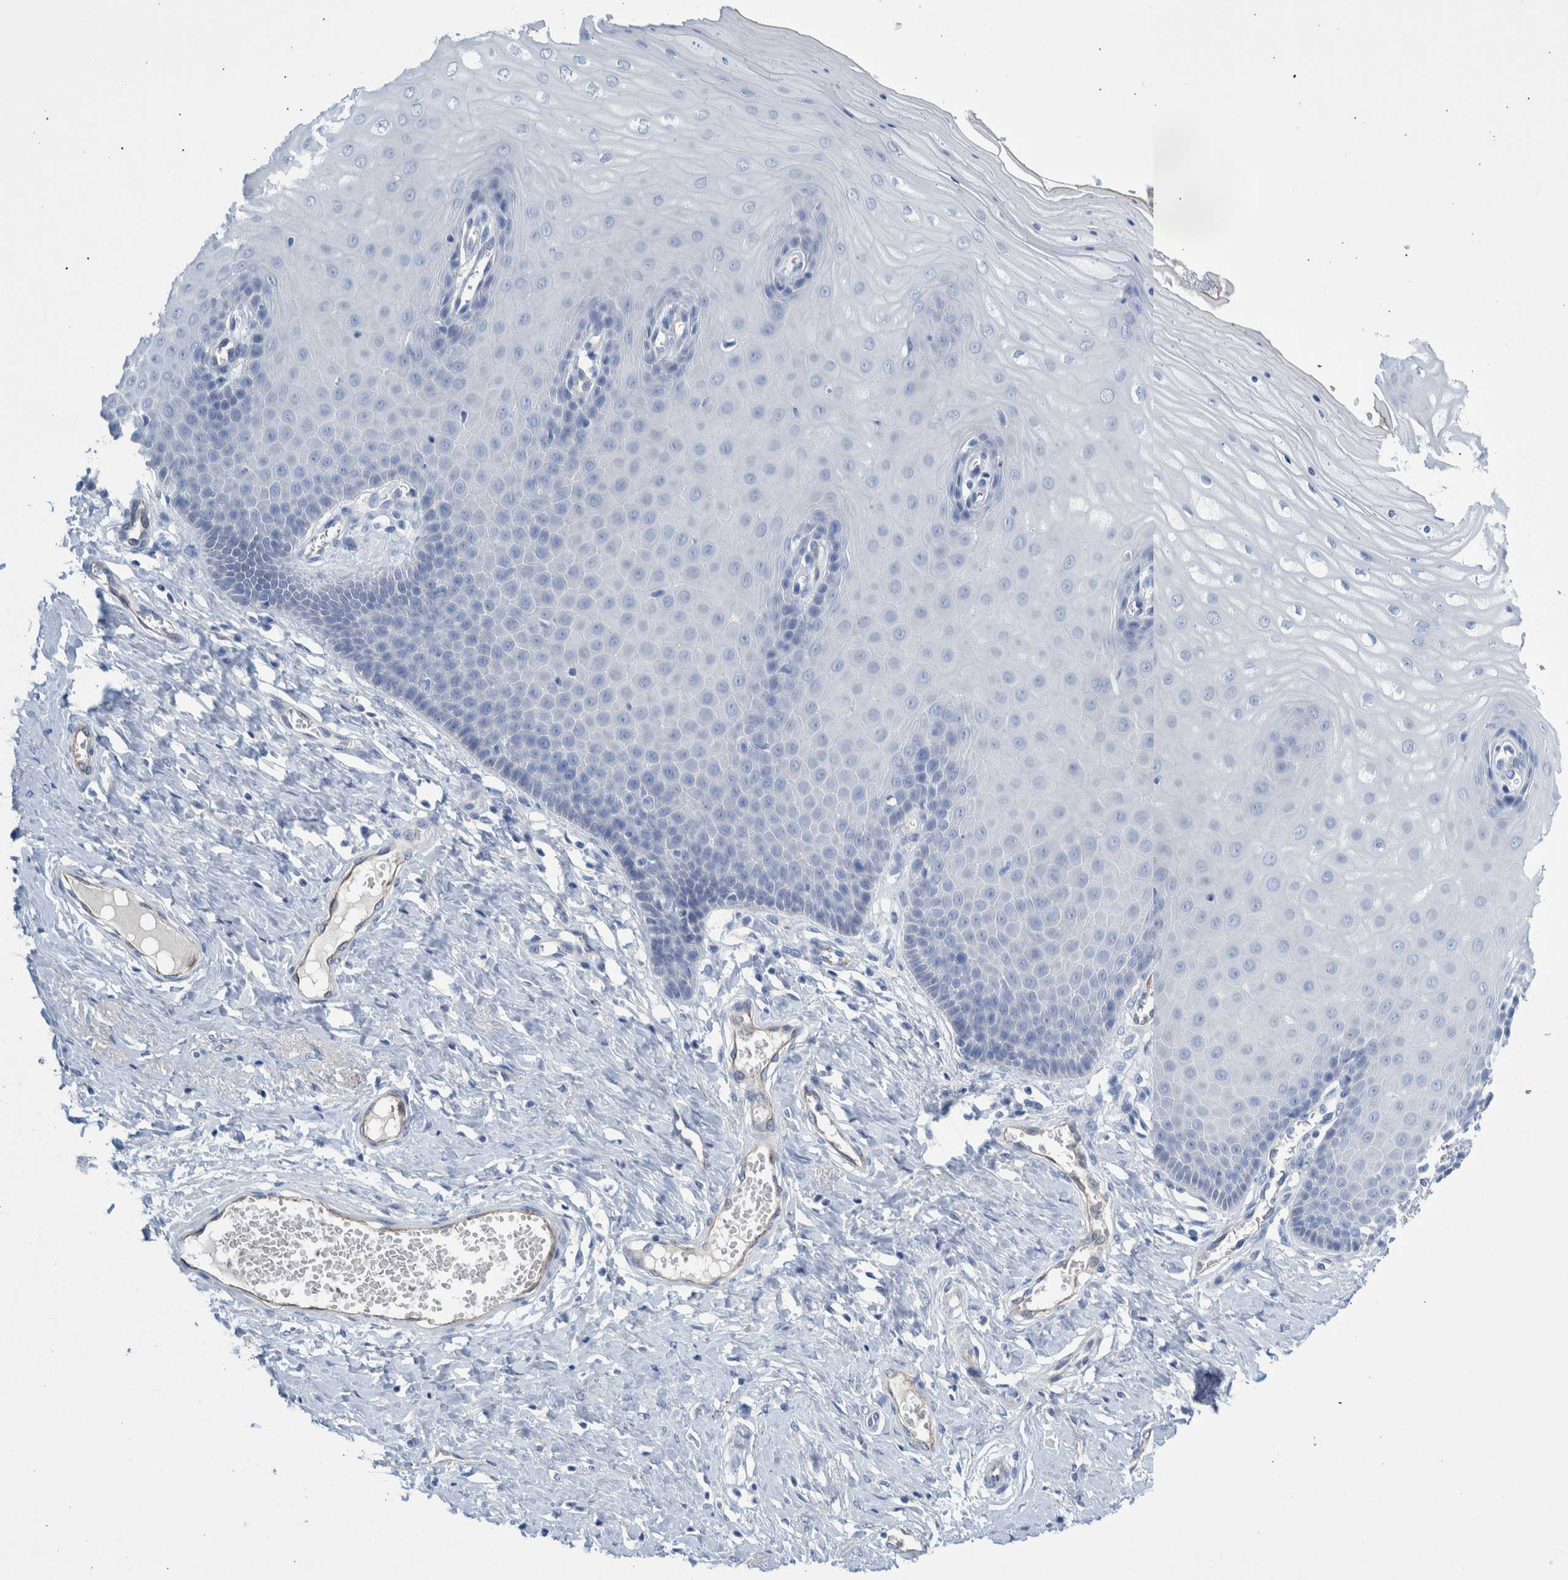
{"staining": {"intensity": "negative", "quantity": "none", "location": "none"}, "tissue": "cervix", "cell_type": "Glandular cells", "image_type": "normal", "snomed": [{"axis": "morphology", "description": "Normal tissue, NOS"}, {"axis": "topography", "description": "Cervix"}], "caption": "High magnification brightfield microscopy of benign cervix stained with DAB (3,3'-diaminobenzidine) (brown) and counterstained with hematoxylin (blue): glandular cells show no significant staining.", "gene": "SLC34A3", "patient": {"sex": "female", "age": 55}}